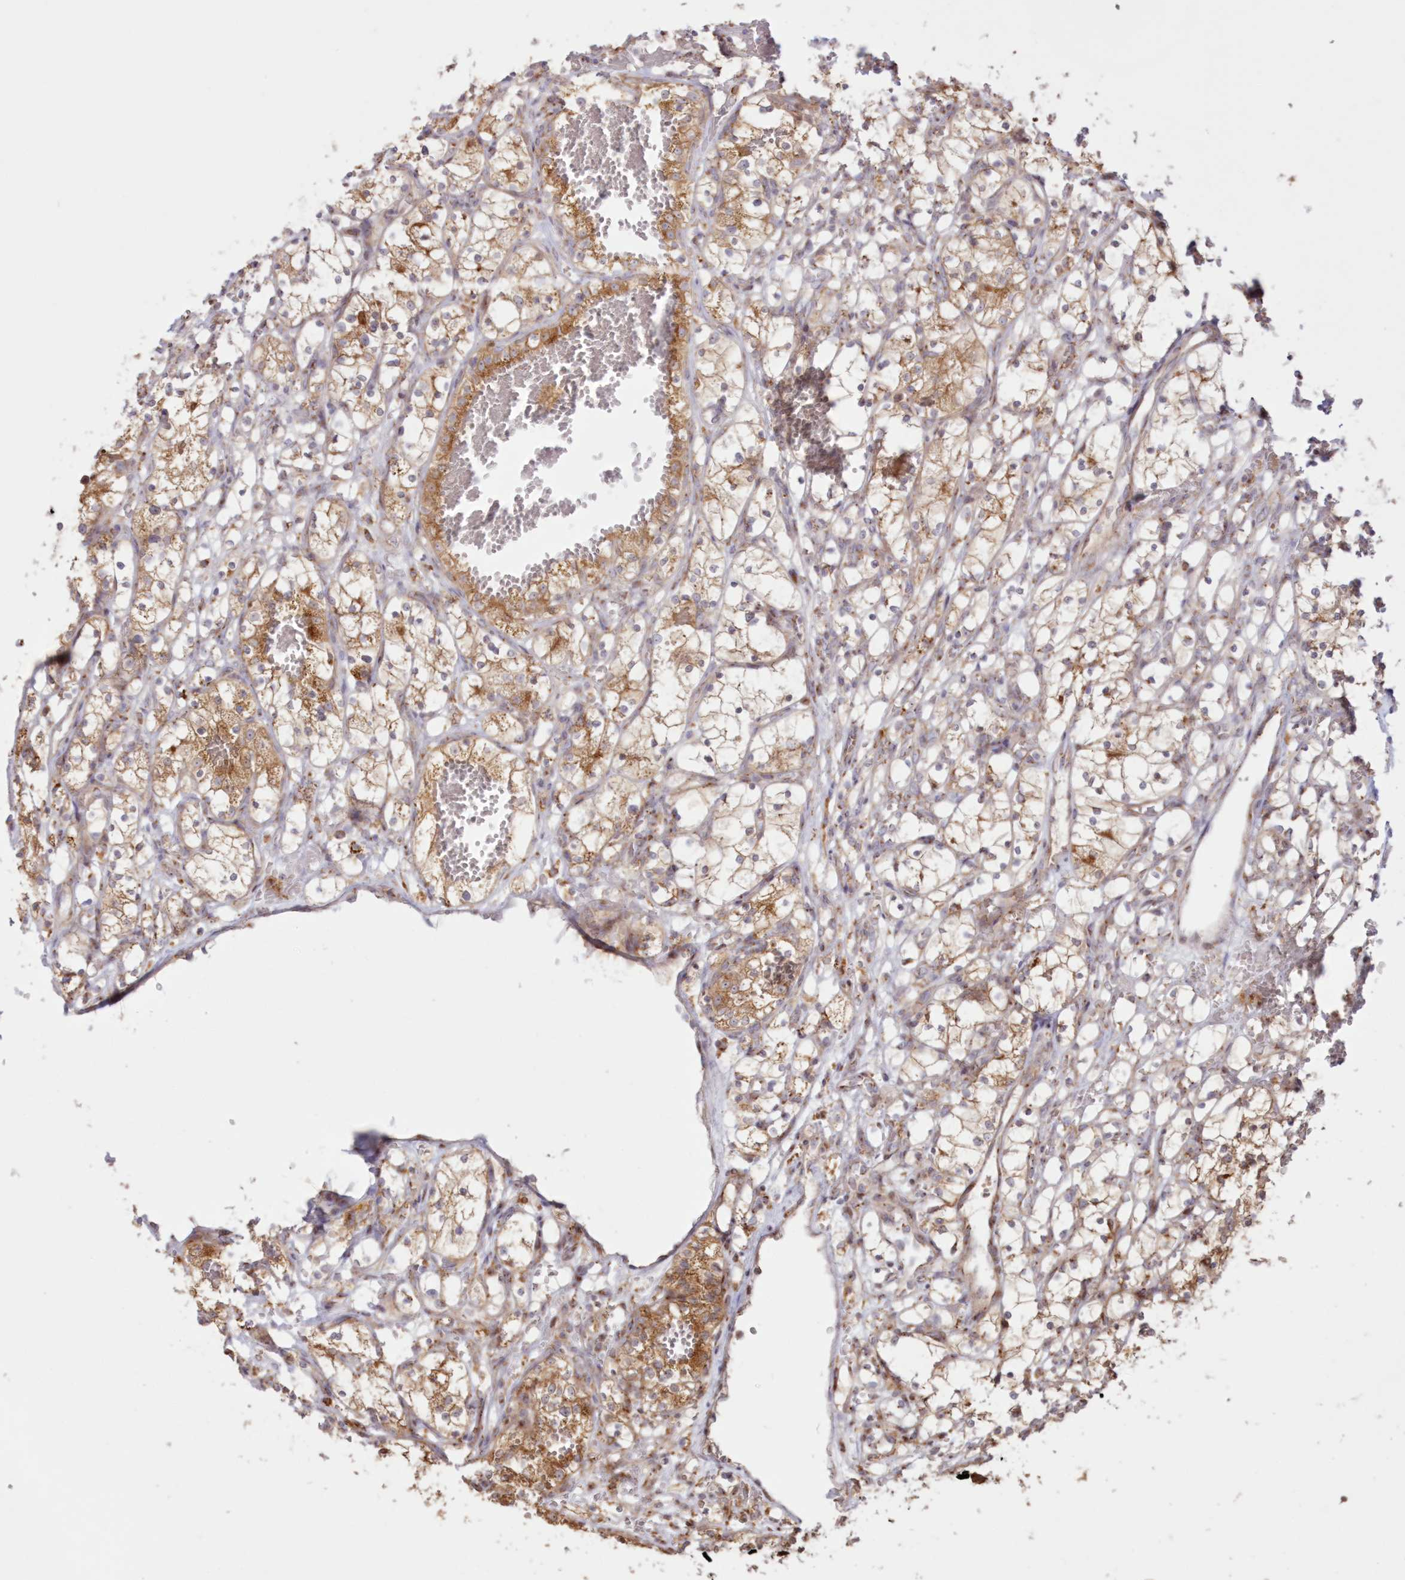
{"staining": {"intensity": "weak", "quantity": ">75%", "location": "cytoplasmic/membranous"}, "tissue": "renal cancer", "cell_type": "Tumor cells", "image_type": "cancer", "snomed": [{"axis": "morphology", "description": "Adenocarcinoma, NOS"}, {"axis": "topography", "description": "Kidney"}], "caption": "The photomicrograph shows staining of renal cancer (adenocarcinoma), revealing weak cytoplasmic/membranous protein expression (brown color) within tumor cells.", "gene": "ABCC3", "patient": {"sex": "female", "age": 69}}